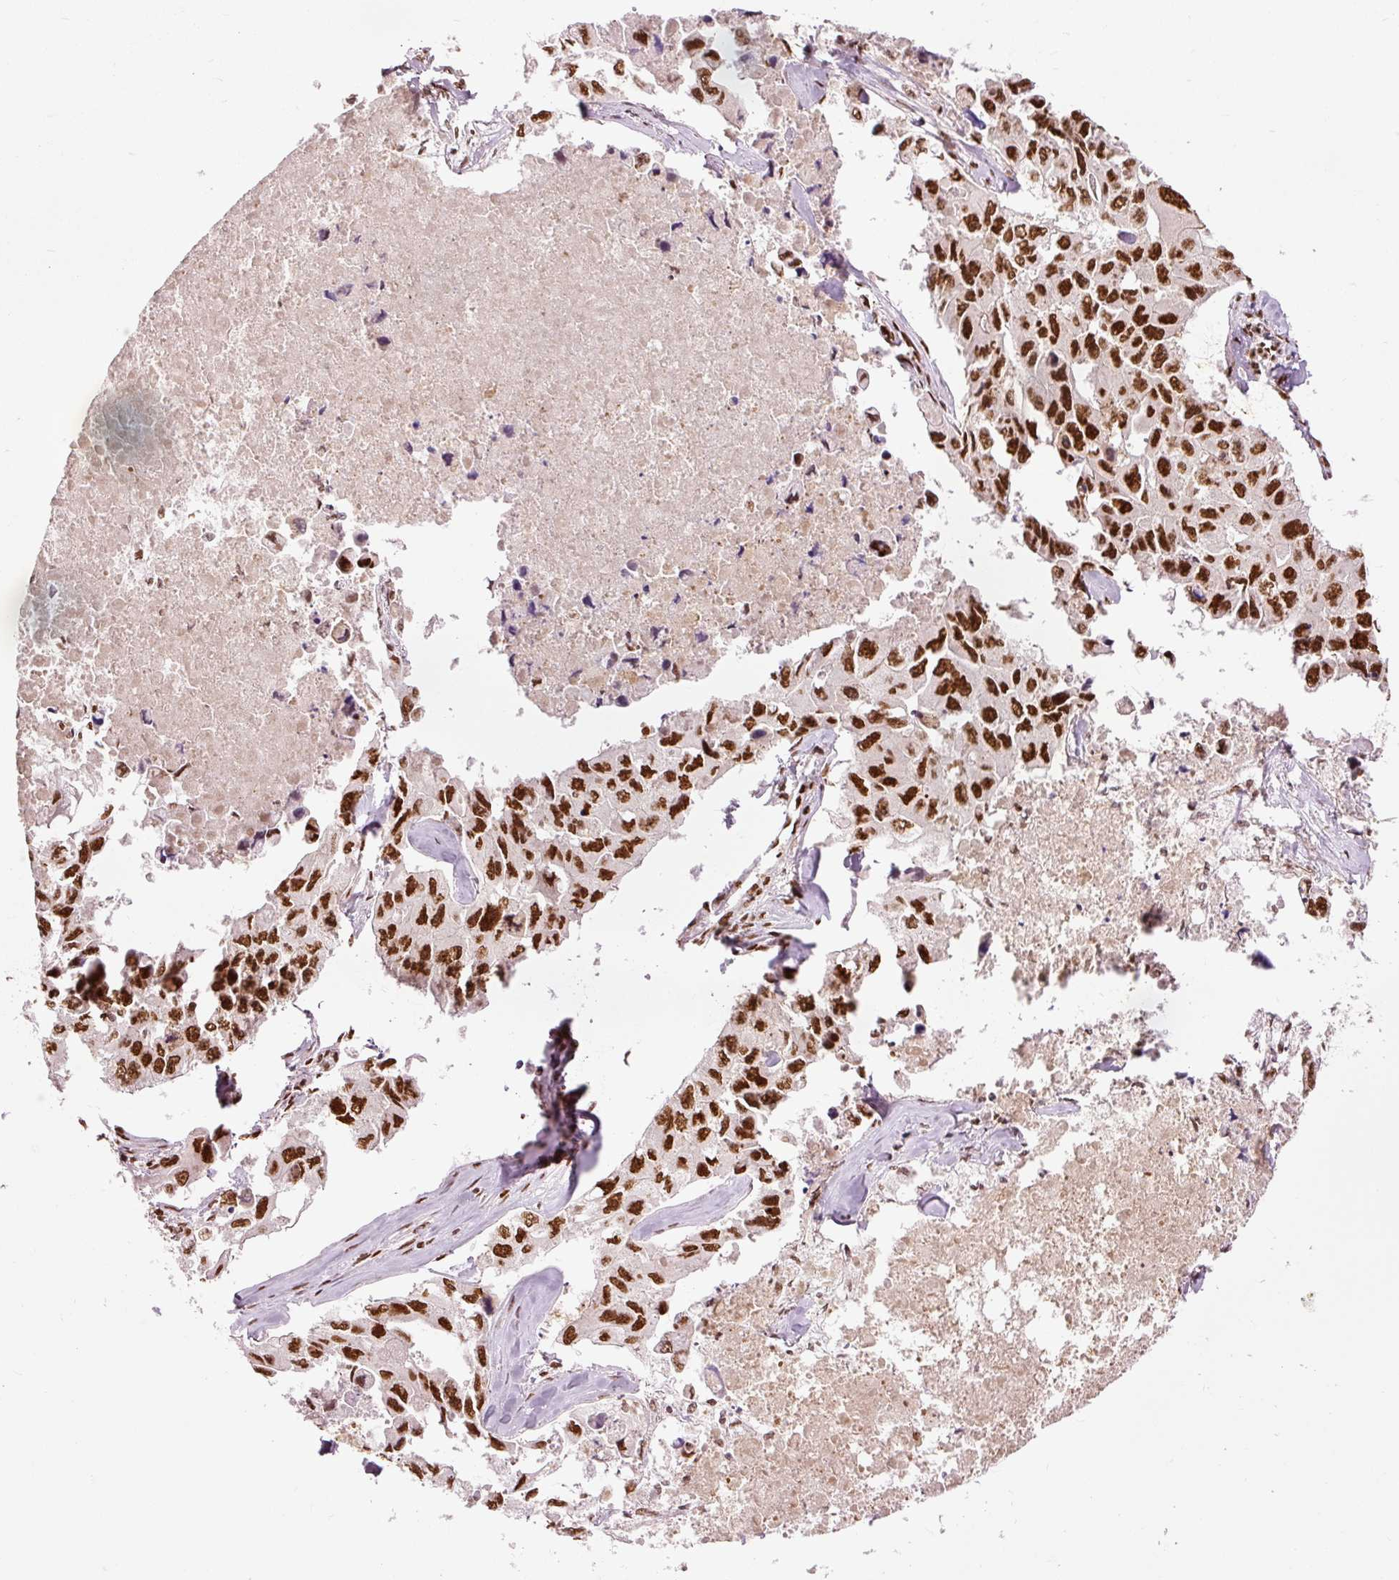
{"staining": {"intensity": "strong", "quantity": ">75%", "location": "nuclear"}, "tissue": "lung cancer", "cell_type": "Tumor cells", "image_type": "cancer", "snomed": [{"axis": "morphology", "description": "Adenocarcinoma, NOS"}, {"axis": "topography", "description": "Lung"}], "caption": "This is a histology image of immunohistochemistry (IHC) staining of lung adenocarcinoma, which shows strong positivity in the nuclear of tumor cells.", "gene": "ZBTB44", "patient": {"sex": "male", "age": 64}}